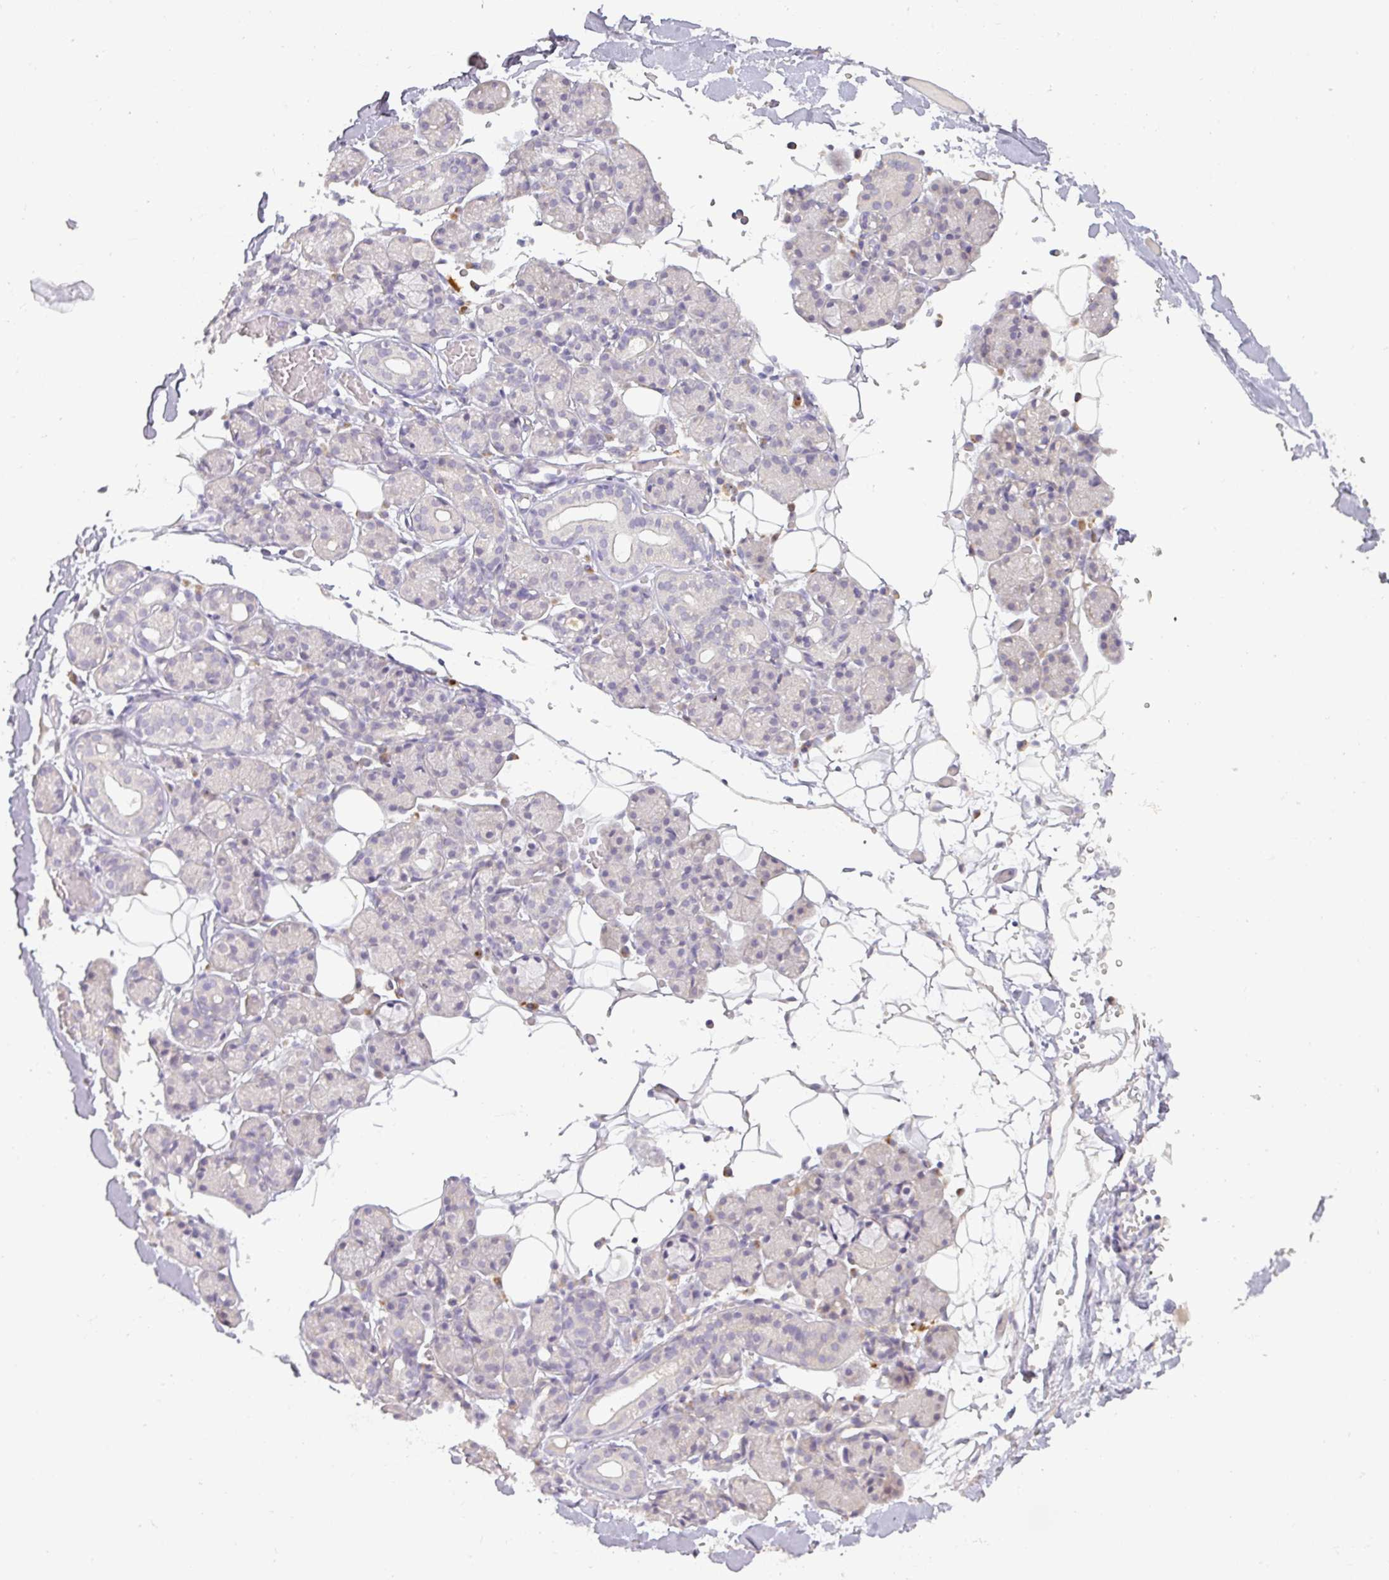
{"staining": {"intensity": "negative", "quantity": "none", "location": "none"}, "tissue": "salivary gland", "cell_type": "Glandular cells", "image_type": "normal", "snomed": [{"axis": "morphology", "description": "Normal tissue, NOS"}, {"axis": "topography", "description": "Salivary gland"}], "caption": "High power microscopy micrograph of an immunohistochemistry (IHC) micrograph of benign salivary gland, revealing no significant positivity in glandular cells. The staining is performed using DAB (3,3'-diaminobenzidine) brown chromogen with nuclei counter-stained in using hematoxylin.", "gene": "DRD5", "patient": {"sex": "male", "age": 63}}